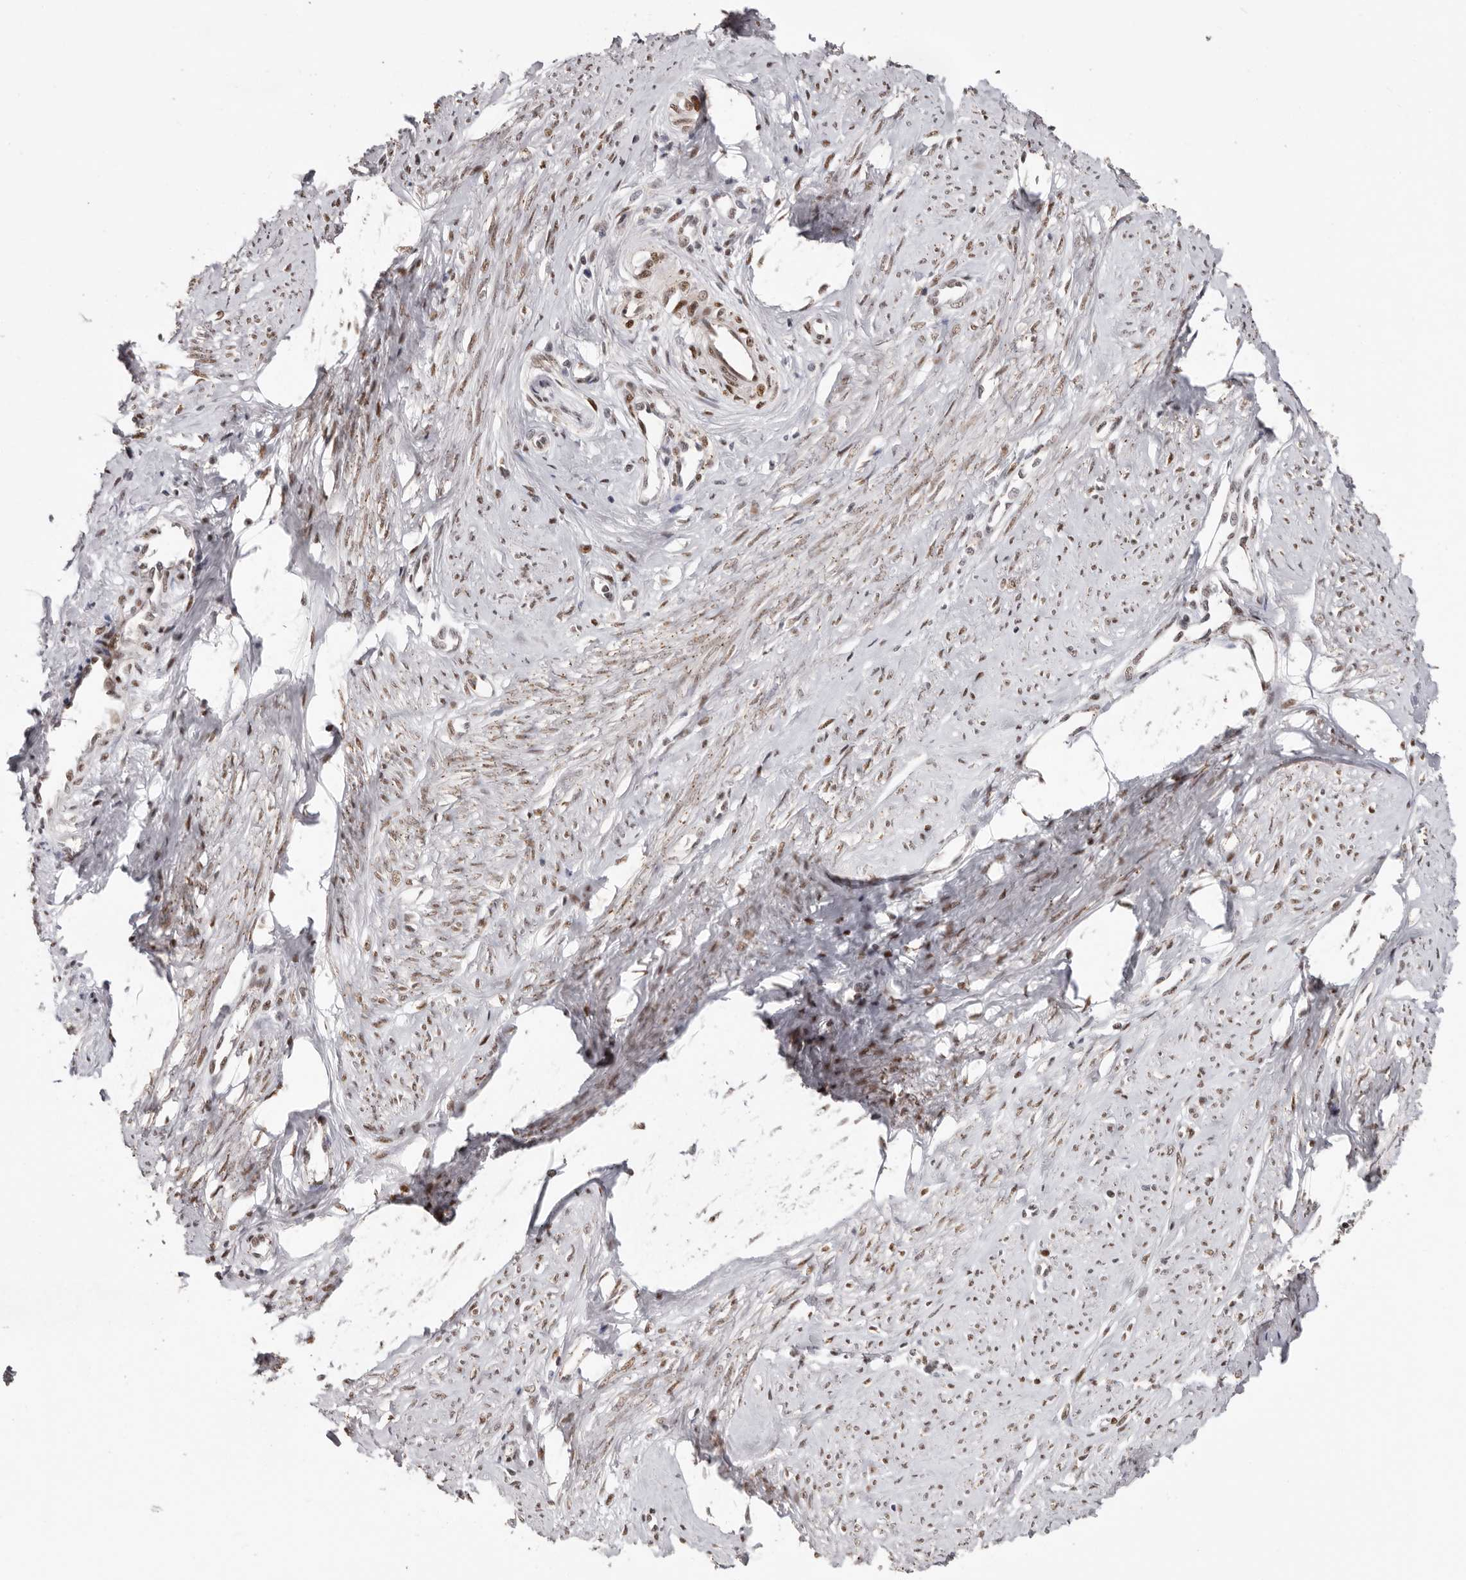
{"staining": {"intensity": "moderate", "quantity": ">75%", "location": "nuclear"}, "tissue": "cervical cancer", "cell_type": "Tumor cells", "image_type": "cancer", "snomed": [{"axis": "morphology", "description": "Squamous cell carcinoma, NOS"}, {"axis": "topography", "description": "Cervix"}], "caption": "Protein analysis of cervical squamous cell carcinoma tissue reveals moderate nuclear positivity in about >75% of tumor cells. Immunohistochemistry stains the protein in brown and the nuclei are stained blue.", "gene": "SMAD7", "patient": {"sex": "female", "age": 37}}